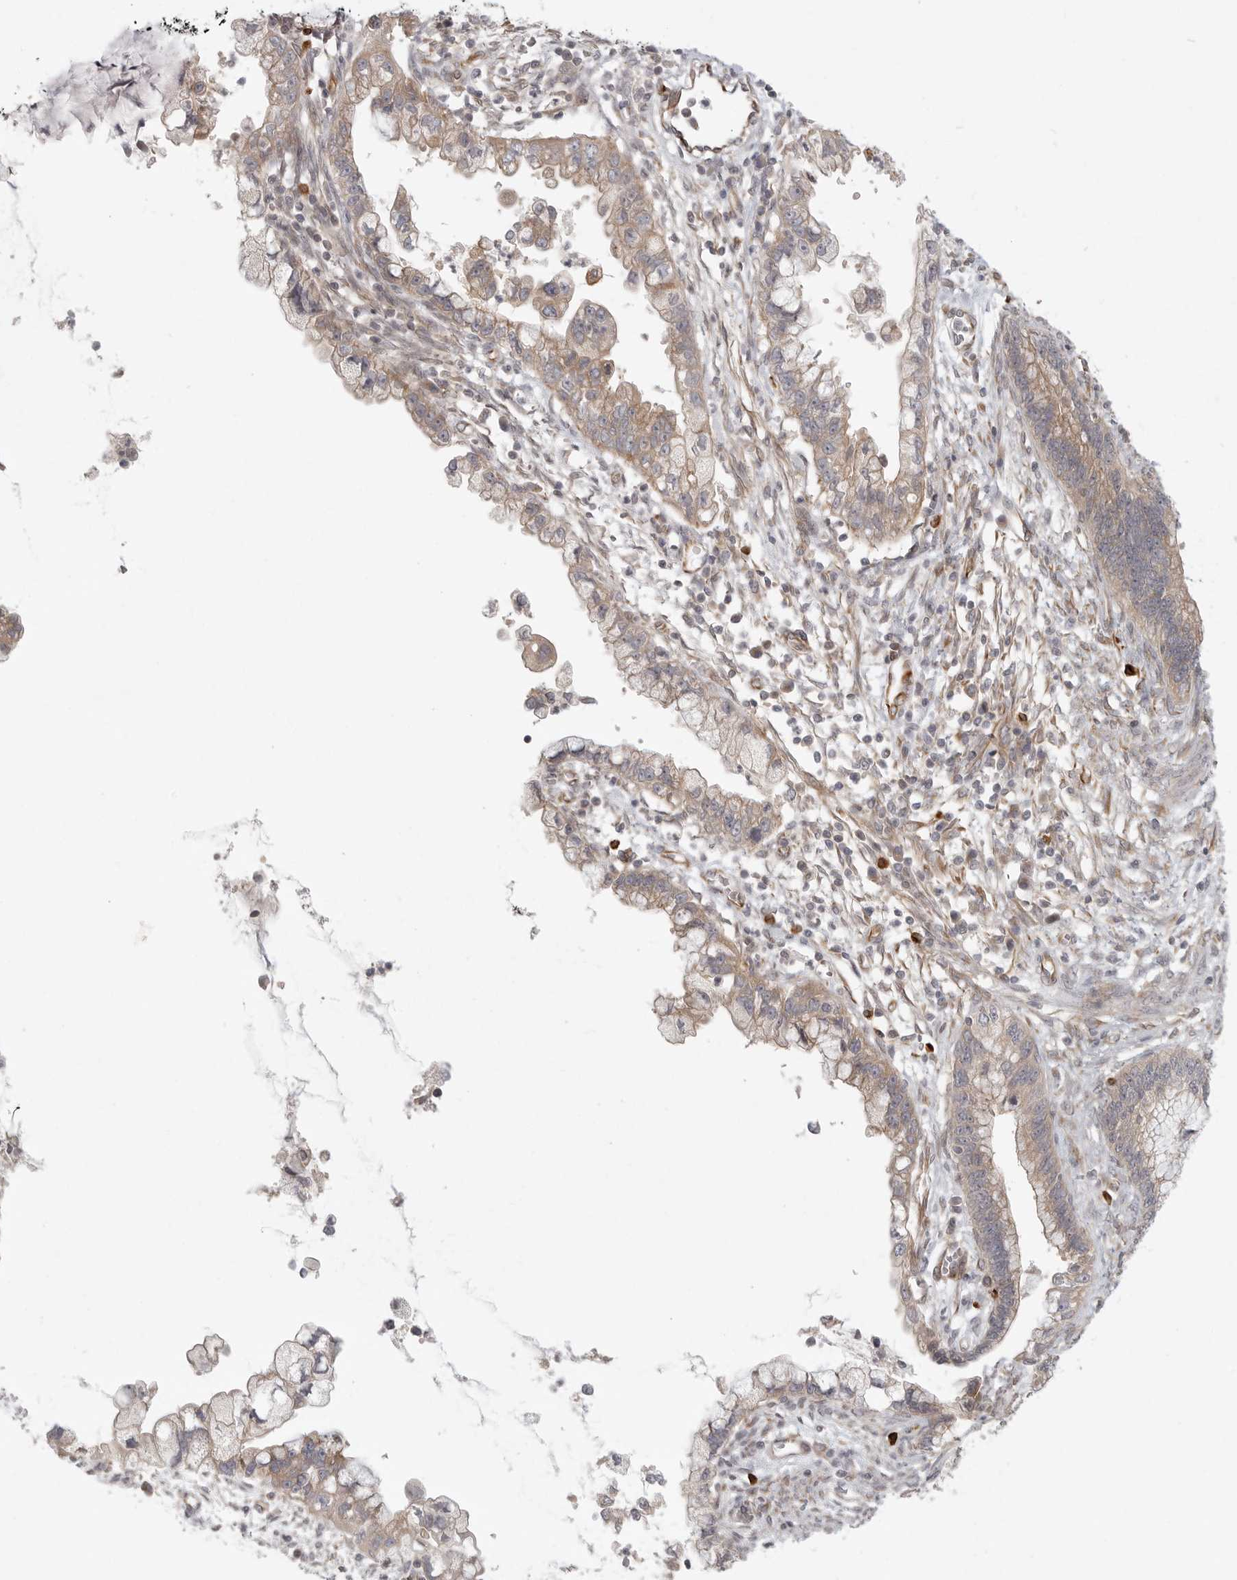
{"staining": {"intensity": "weak", "quantity": "25%-75%", "location": "cytoplasmic/membranous"}, "tissue": "cervical cancer", "cell_type": "Tumor cells", "image_type": "cancer", "snomed": [{"axis": "morphology", "description": "Adenocarcinoma, NOS"}, {"axis": "topography", "description": "Cervix"}], "caption": "Adenocarcinoma (cervical) stained with a brown dye shows weak cytoplasmic/membranous positive expression in approximately 25%-75% of tumor cells.", "gene": "CCPG1", "patient": {"sex": "female", "age": 44}}